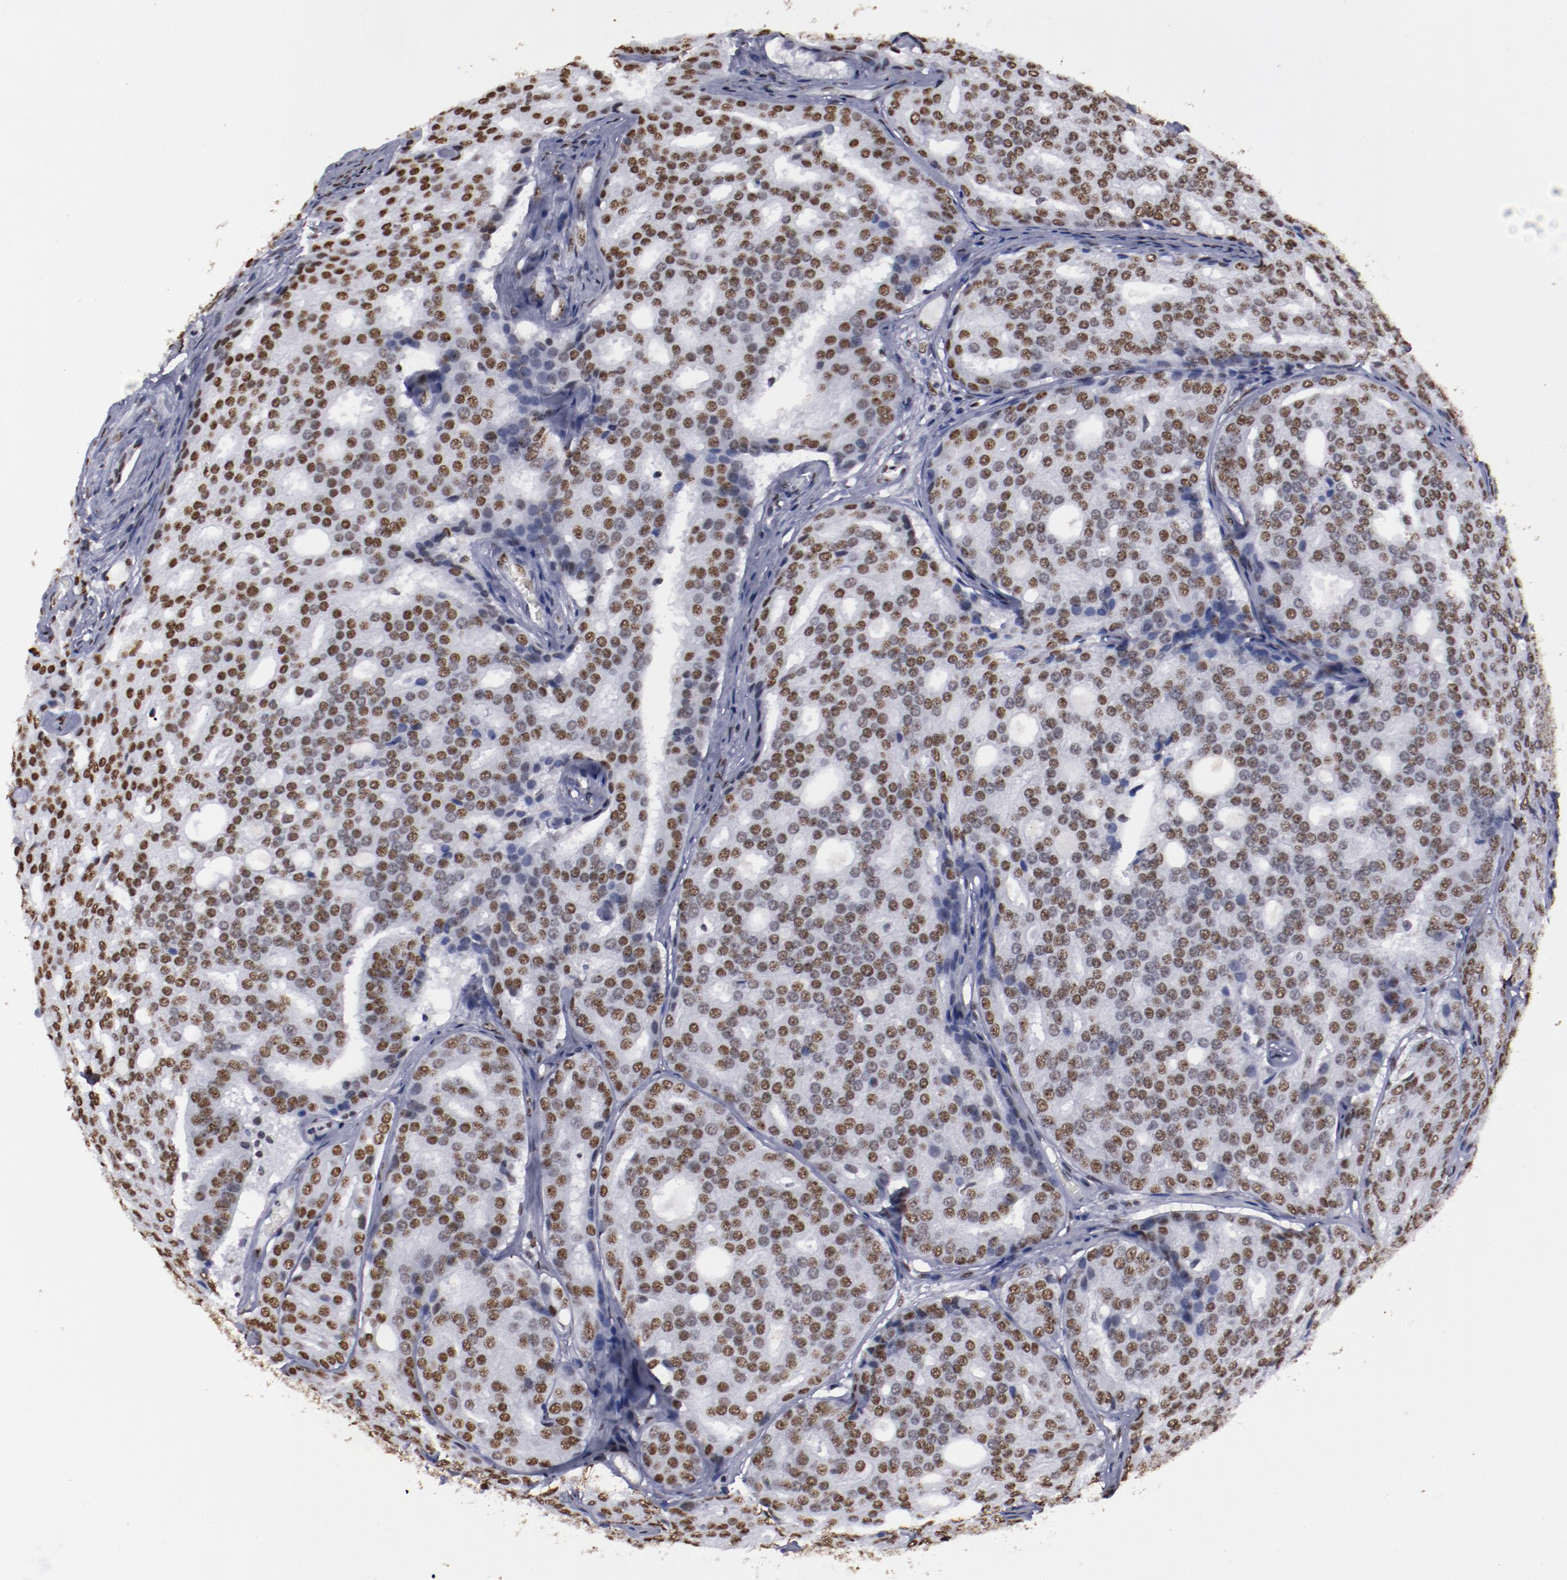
{"staining": {"intensity": "strong", "quantity": ">75%", "location": "nuclear"}, "tissue": "prostate cancer", "cell_type": "Tumor cells", "image_type": "cancer", "snomed": [{"axis": "morphology", "description": "Adenocarcinoma, High grade"}, {"axis": "topography", "description": "Prostate"}], "caption": "This image reveals prostate cancer stained with IHC to label a protein in brown. The nuclear of tumor cells show strong positivity for the protein. Nuclei are counter-stained blue.", "gene": "HNRNPA2B1", "patient": {"sex": "male", "age": 64}}